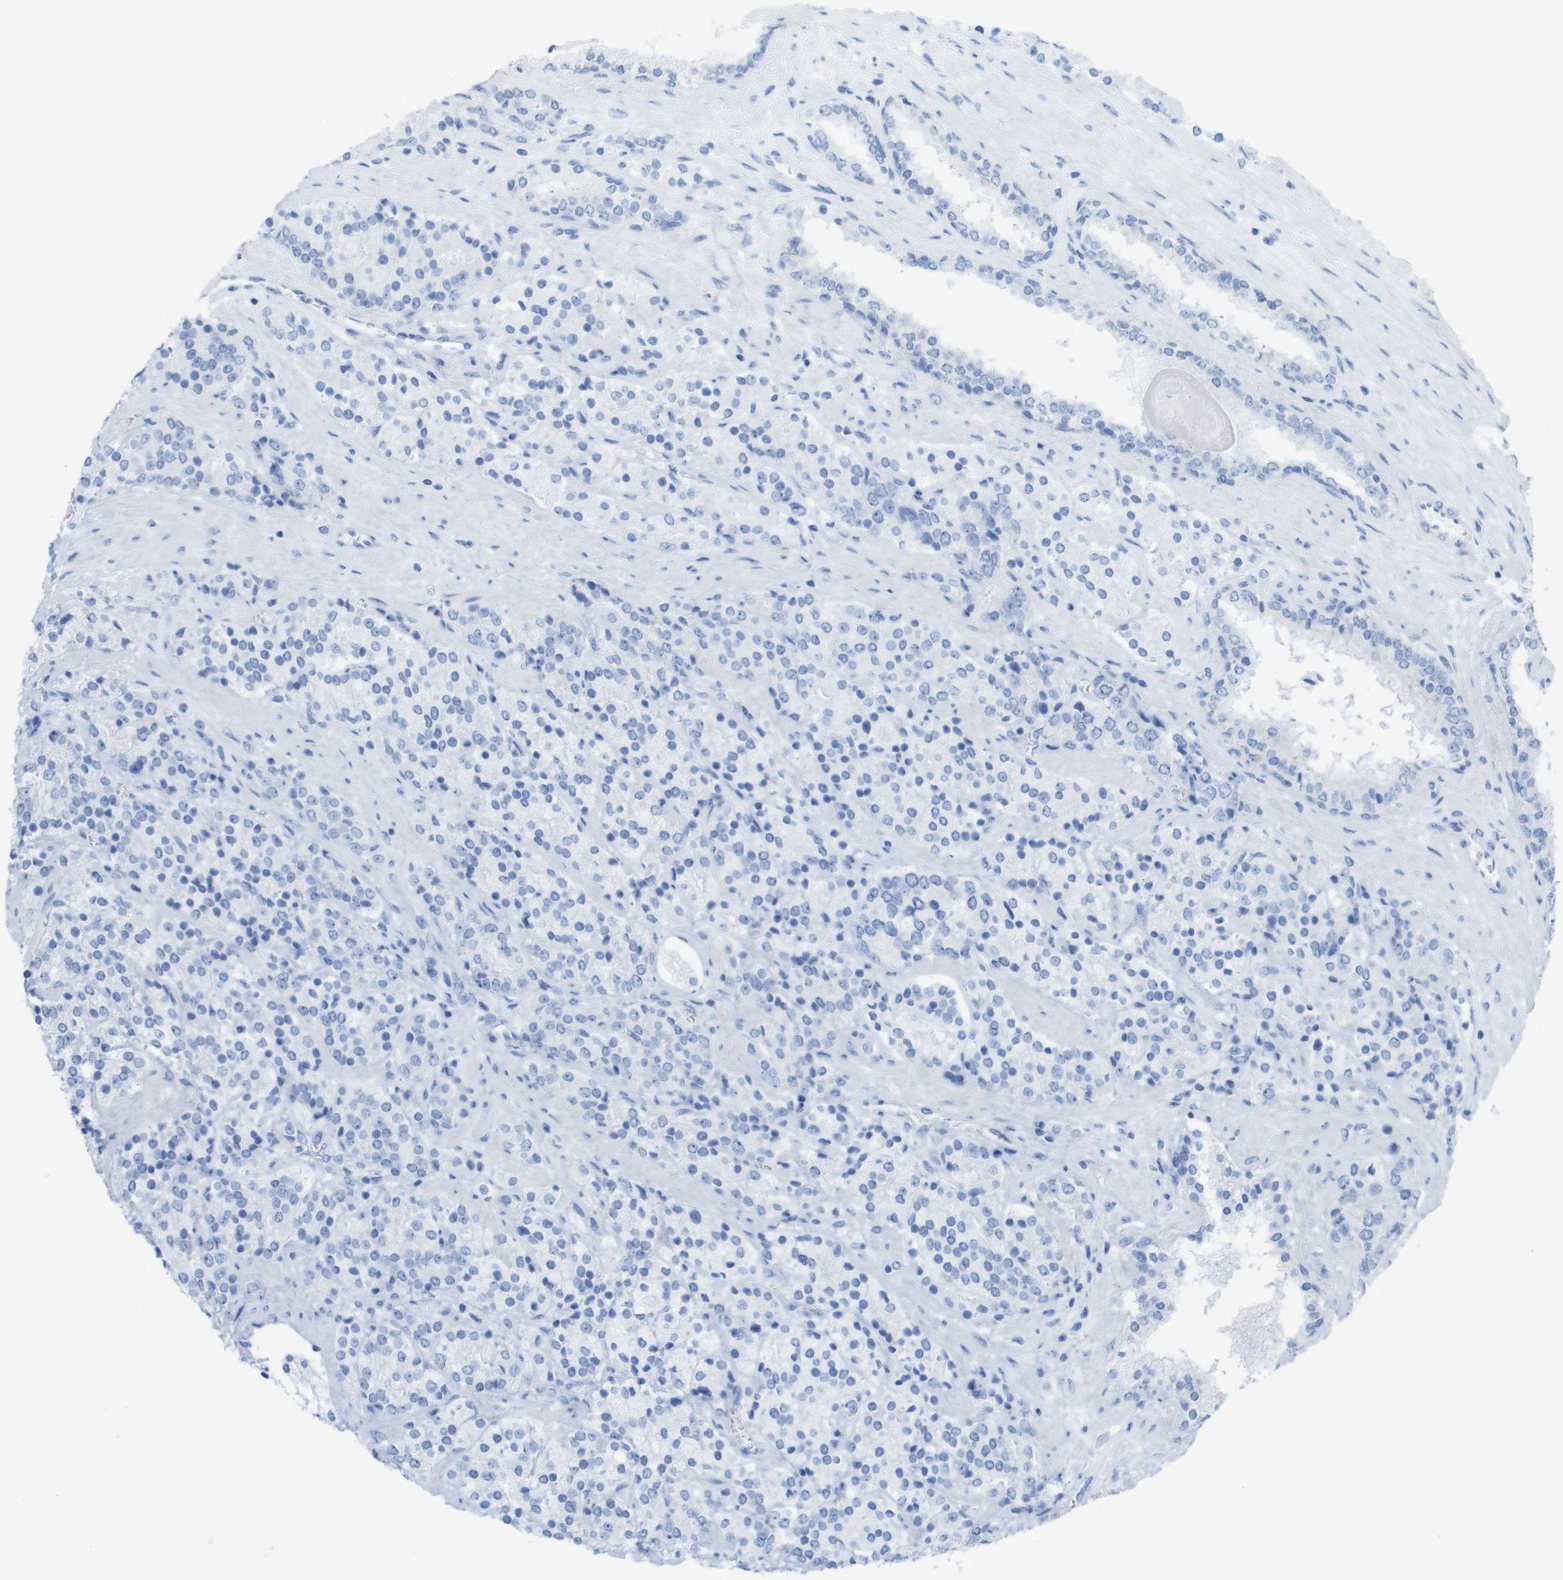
{"staining": {"intensity": "negative", "quantity": "none", "location": "none"}, "tissue": "prostate cancer", "cell_type": "Tumor cells", "image_type": "cancer", "snomed": [{"axis": "morphology", "description": "Adenocarcinoma, High grade"}, {"axis": "topography", "description": "Prostate"}], "caption": "Immunohistochemistry (IHC) micrograph of prostate cancer (adenocarcinoma (high-grade)) stained for a protein (brown), which shows no expression in tumor cells.", "gene": "MYH7", "patient": {"sex": "male", "age": 71}}